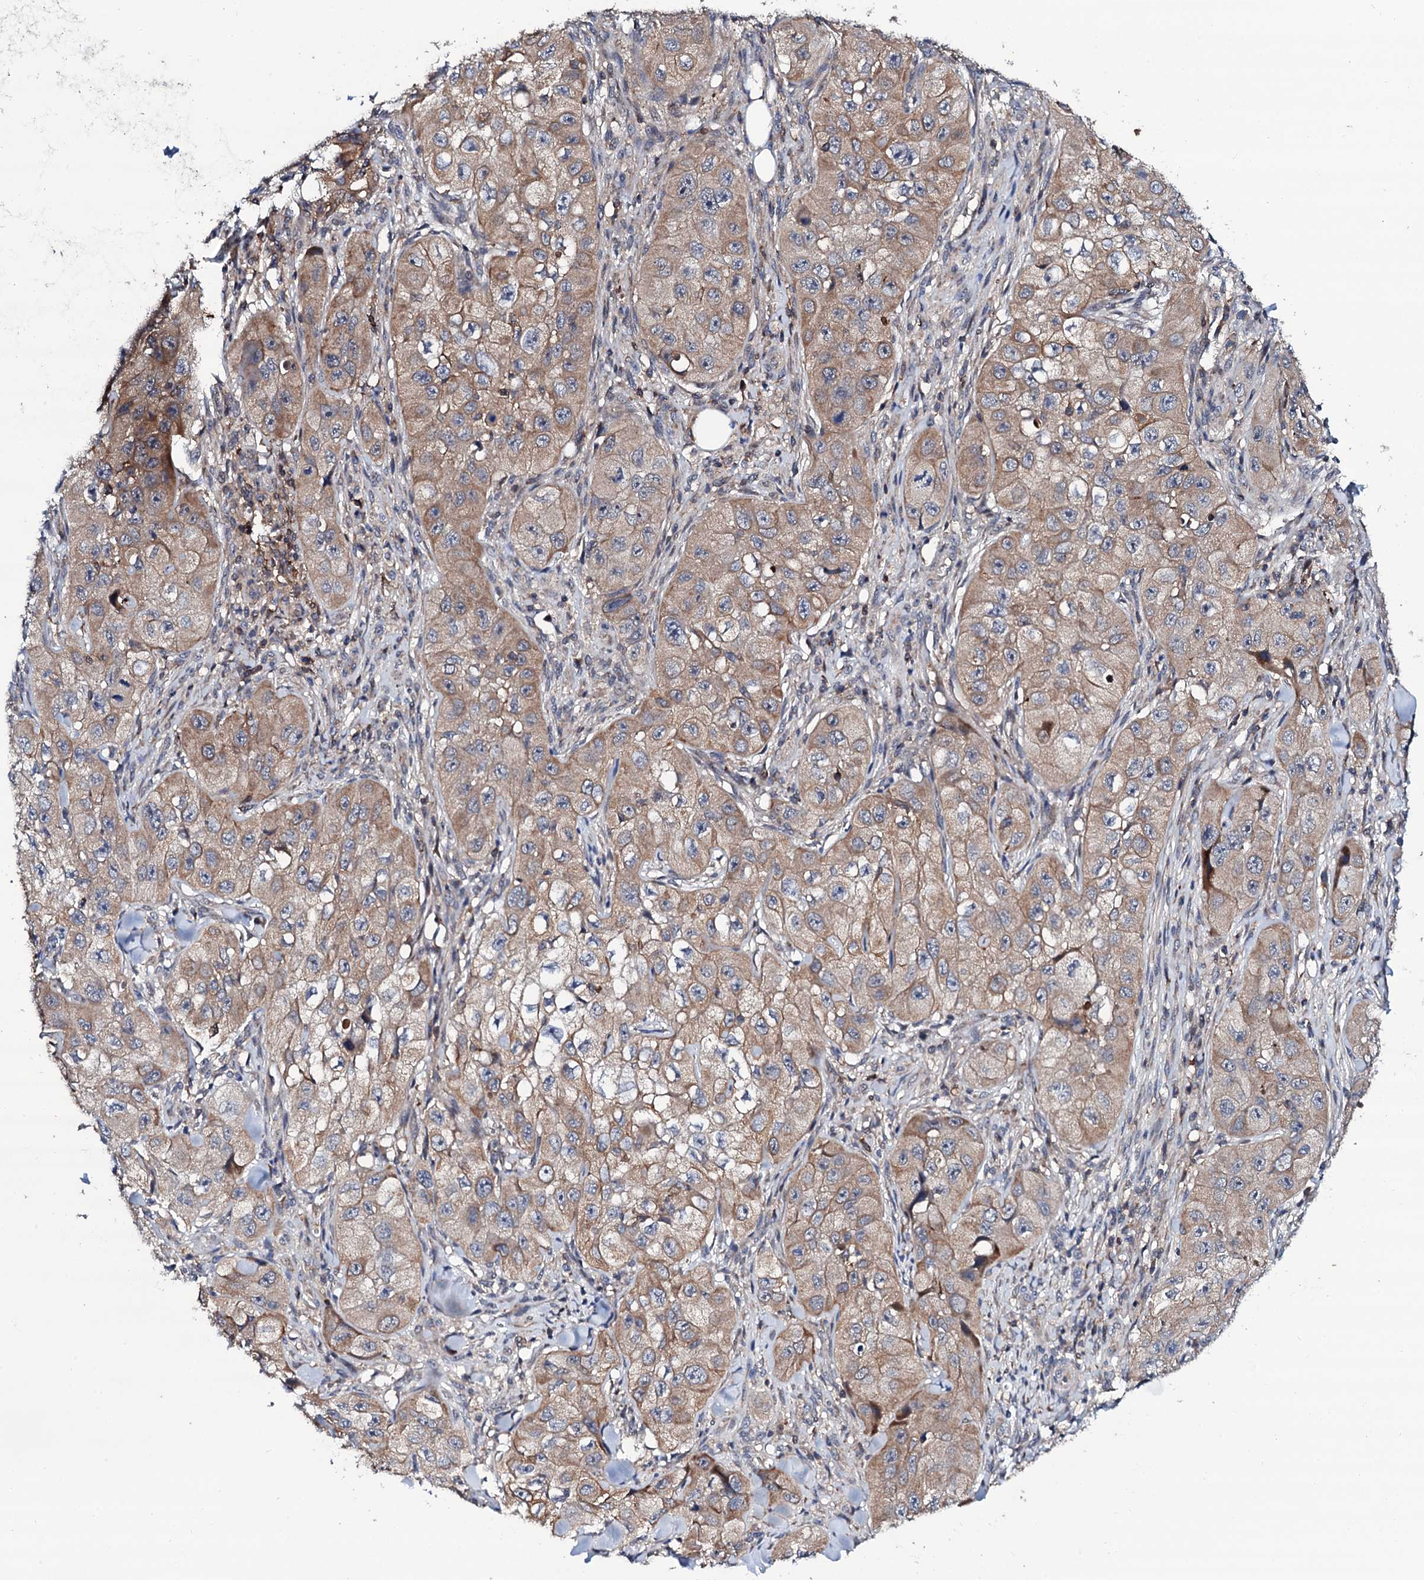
{"staining": {"intensity": "moderate", "quantity": ">75%", "location": "cytoplasmic/membranous"}, "tissue": "skin cancer", "cell_type": "Tumor cells", "image_type": "cancer", "snomed": [{"axis": "morphology", "description": "Squamous cell carcinoma, NOS"}, {"axis": "topography", "description": "Skin"}, {"axis": "topography", "description": "Subcutis"}], "caption": "IHC photomicrograph of skin cancer (squamous cell carcinoma) stained for a protein (brown), which shows medium levels of moderate cytoplasmic/membranous positivity in approximately >75% of tumor cells.", "gene": "COG4", "patient": {"sex": "male", "age": 73}}